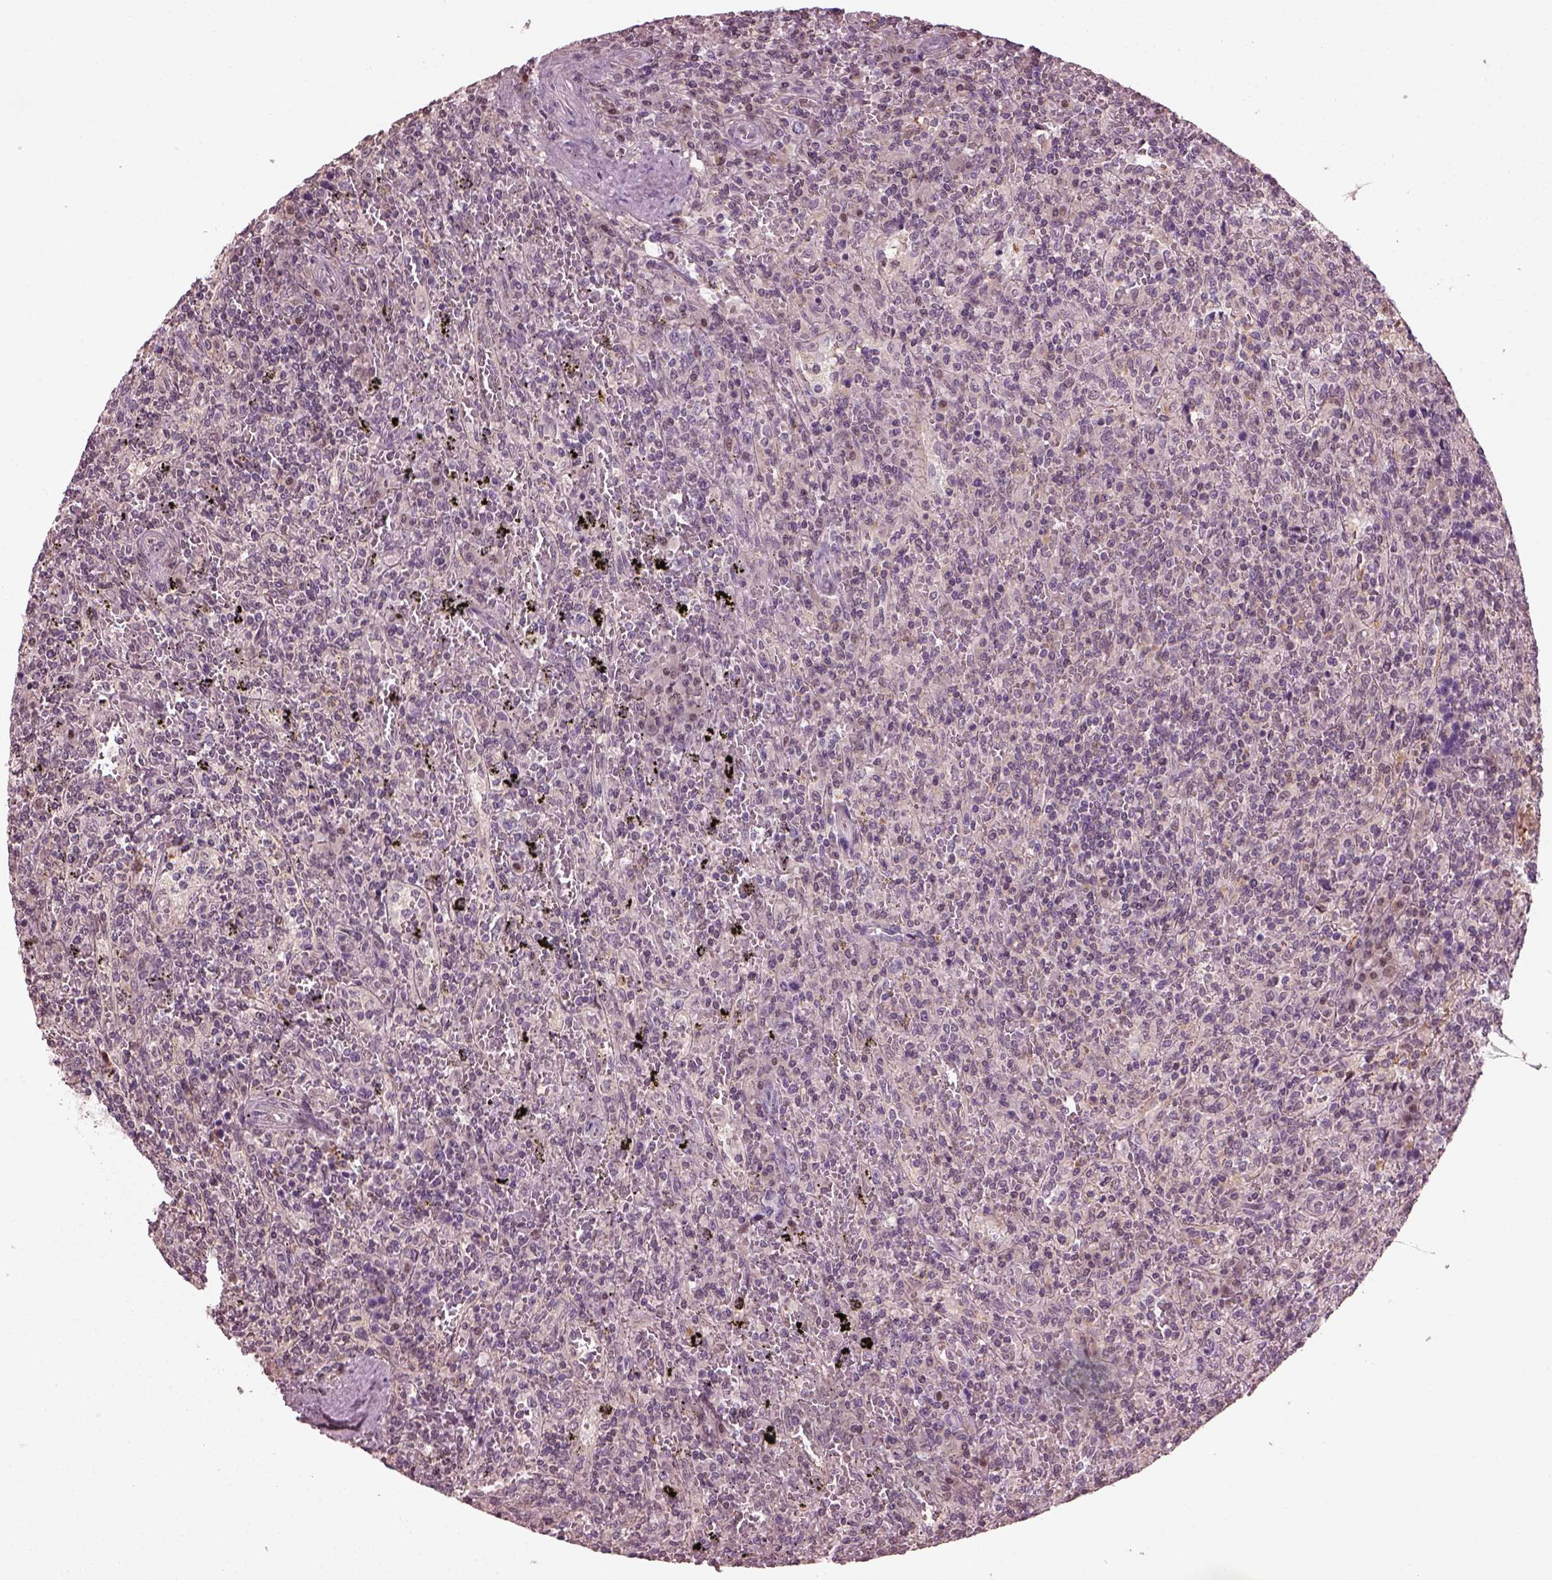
{"staining": {"intensity": "negative", "quantity": "none", "location": "none"}, "tissue": "lymphoma", "cell_type": "Tumor cells", "image_type": "cancer", "snomed": [{"axis": "morphology", "description": "Malignant lymphoma, non-Hodgkin's type, Low grade"}, {"axis": "topography", "description": "Spleen"}], "caption": "This is a image of IHC staining of low-grade malignant lymphoma, non-Hodgkin's type, which shows no staining in tumor cells. (Brightfield microscopy of DAB immunohistochemistry at high magnification).", "gene": "BFSP1", "patient": {"sex": "male", "age": 62}}